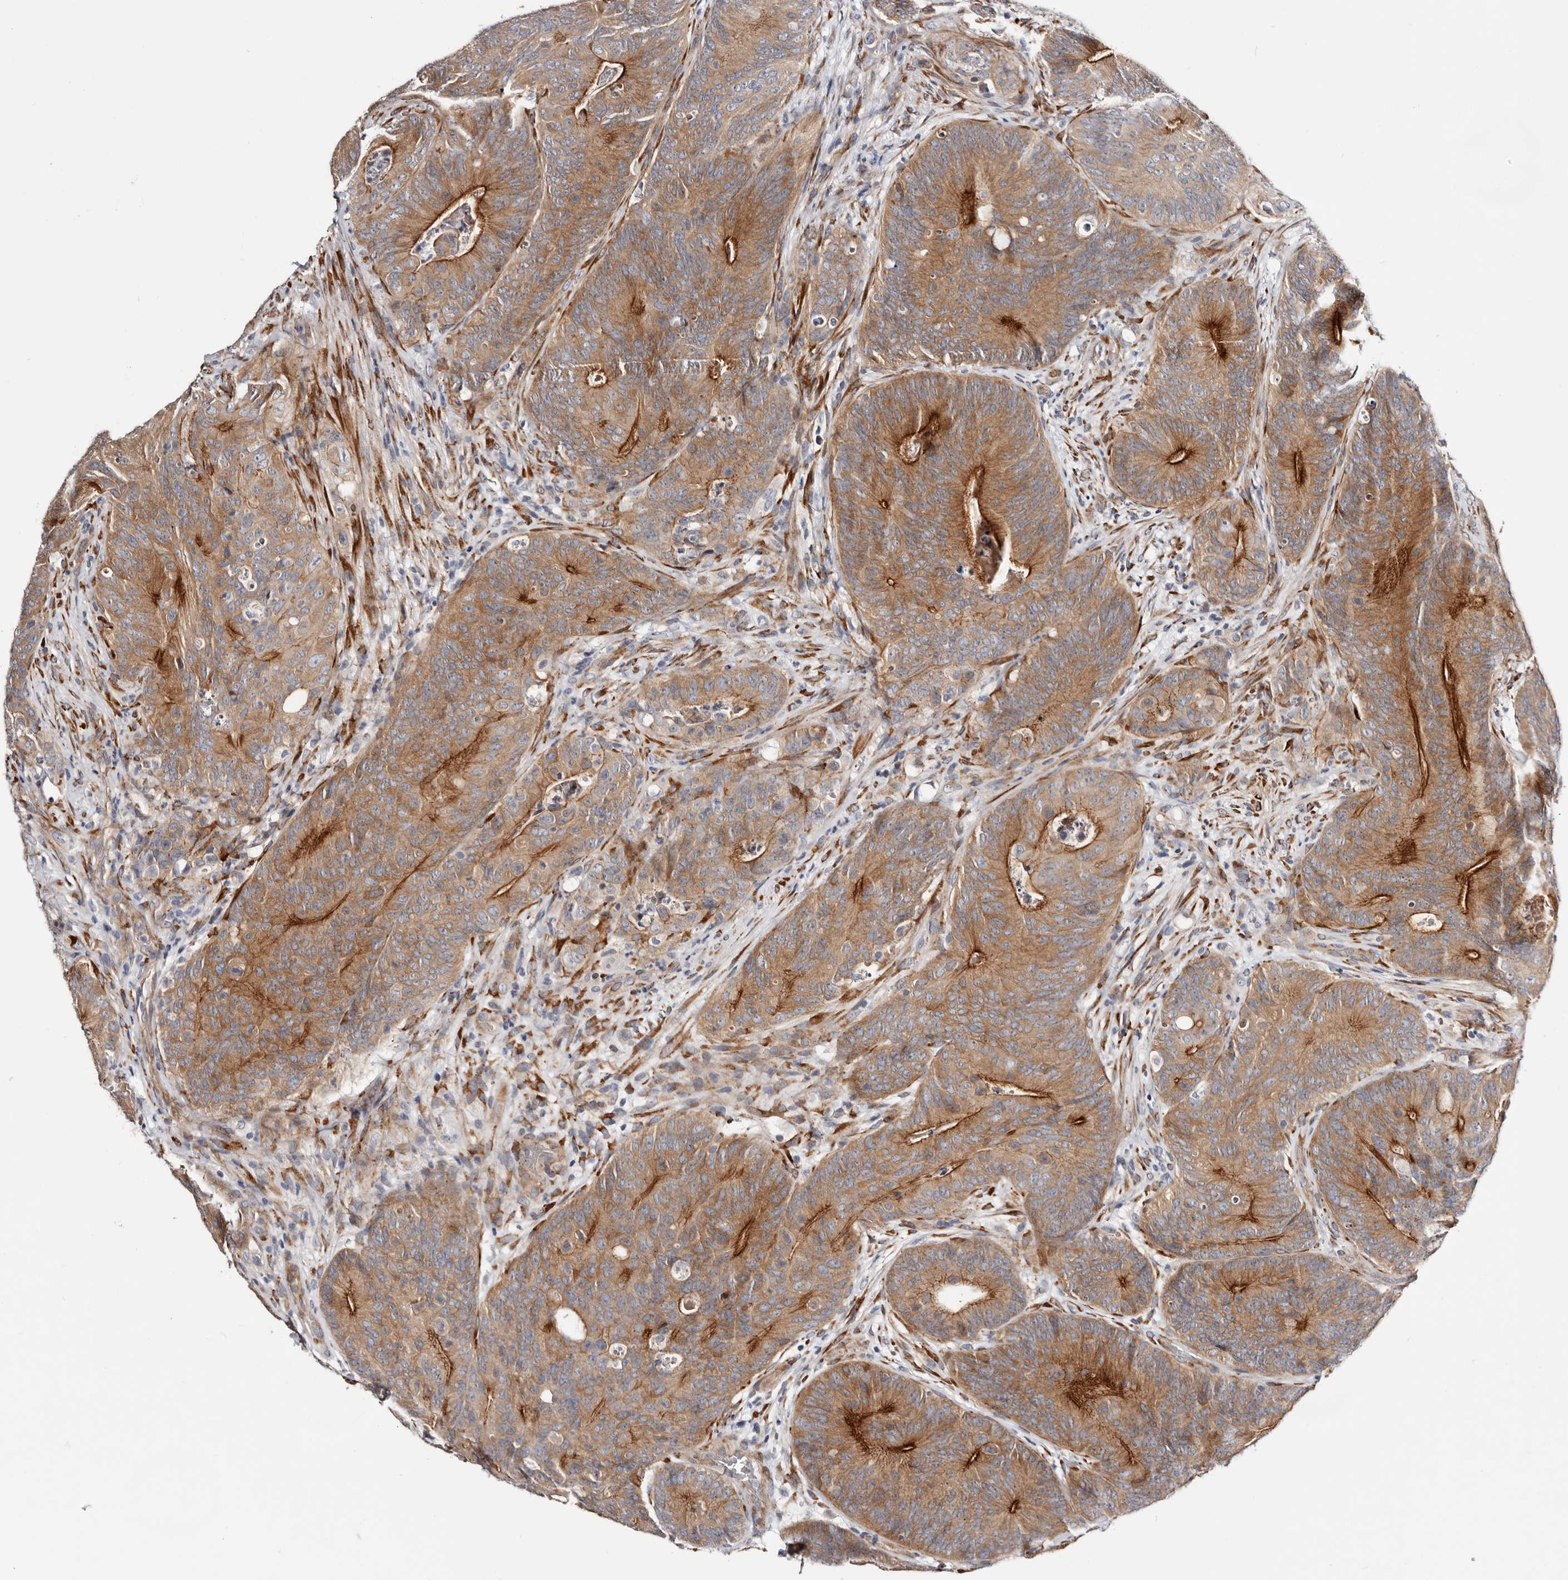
{"staining": {"intensity": "moderate", "quantity": ">75%", "location": "cytoplasmic/membranous"}, "tissue": "colorectal cancer", "cell_type": "Tumor cells", "image_type": "cancer", "snomed": [{"axis": "morphology", "description": "Normal tissue, NOS"}, {"axis": "topography", "description": "Colon"}], "caption": "Human colorectal cancer stained with a protein marker shows moderate staining in tumor cells.", "gene": "USH1C", "patient": {"sex": "female", "age": 82}}